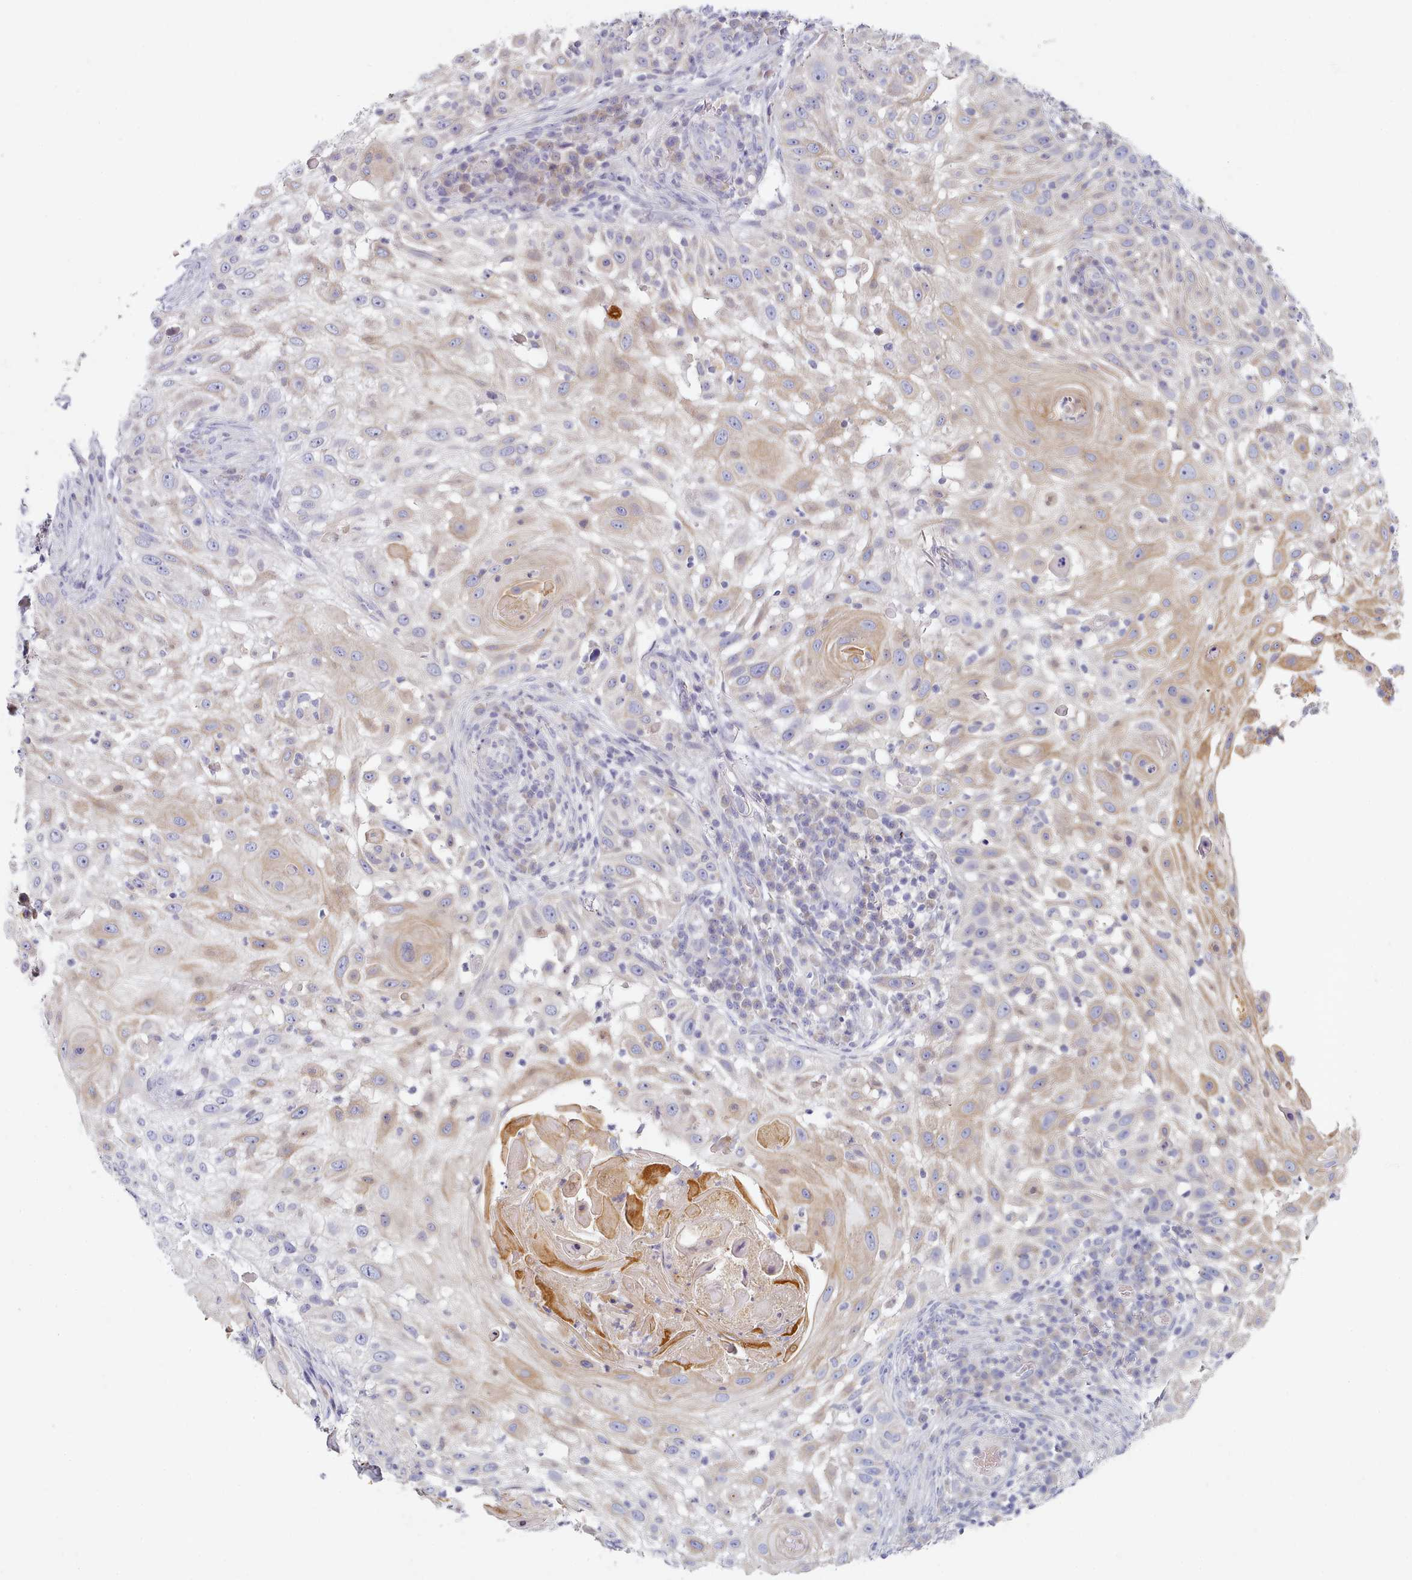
{"staining": {"intensity": "moderate", "quantity": "25%-75%", "location": "cytoplasmic/membranous"}, "tissue": "skin cancer", "cell_type": "Tumor cells", "image_type": "cancer", "snomed": [{"axis": "morphology", "description": "Squamous cell carcinoma, NOS"}, {"axis": "topography", "description": "Skin"}], "caption": "The histopathology image demonstrates staining of skin squamous cell carcinoma, revealing moderate cytoplasmic/membranous protein expression (brown color) within tumor cells.", "gene": "TYW1B", "patient": {"sex": "female", "age": 44}}